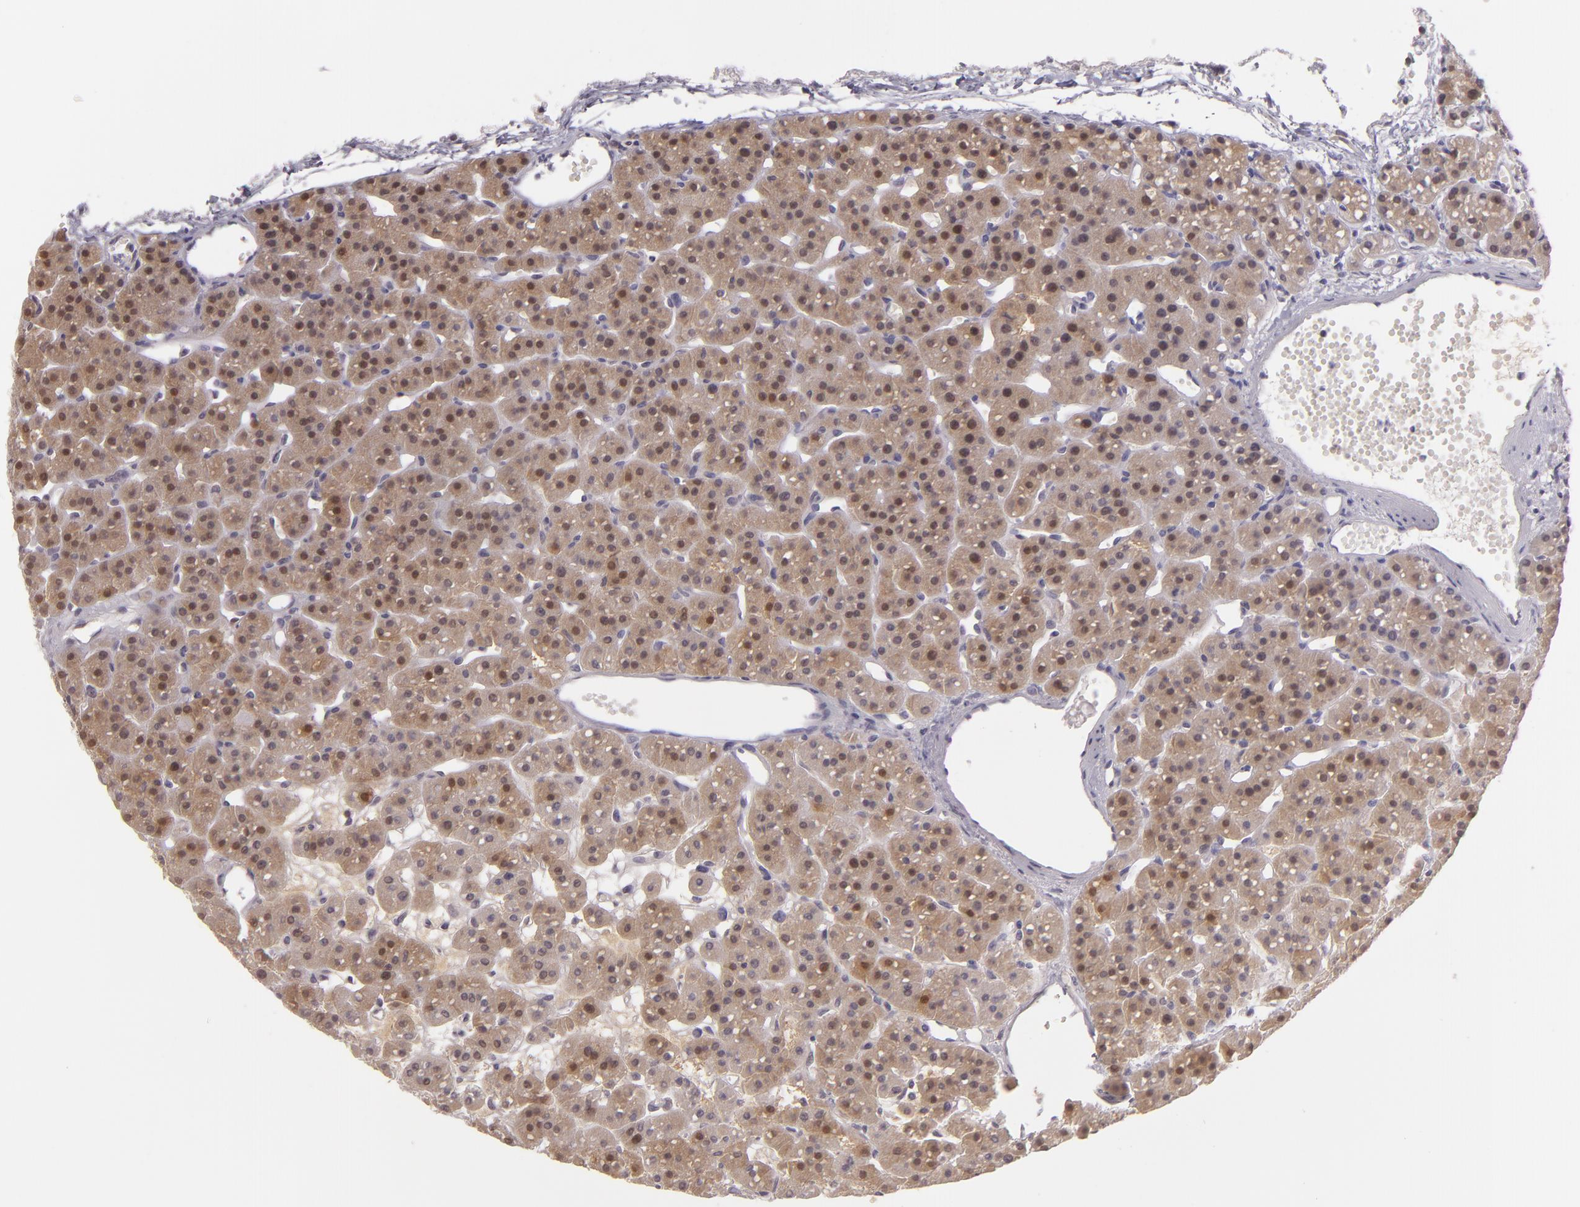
{"staining": {"intensity": "weak", "quantity": ">75%", "location": "cytoplasmic/membranous"}, "tissue": "parathyroid gland", "cell_type": "Glandular cells", "image_type": "normal", "snomed": [{"axis": "morphology", "description": "Normal tissue, NOS"}, {"axis": "topography", "description": "Parathyroid gland"}], "caption": "Immunohistochemical staining of normal human parathyroid gland reveals >75% levels of weak cytoplasmic/membranous protein positivity in approximately >75% of glandular cells.", "gene": "HSPH1", "patient": {"sex": "female", "age": 76}}